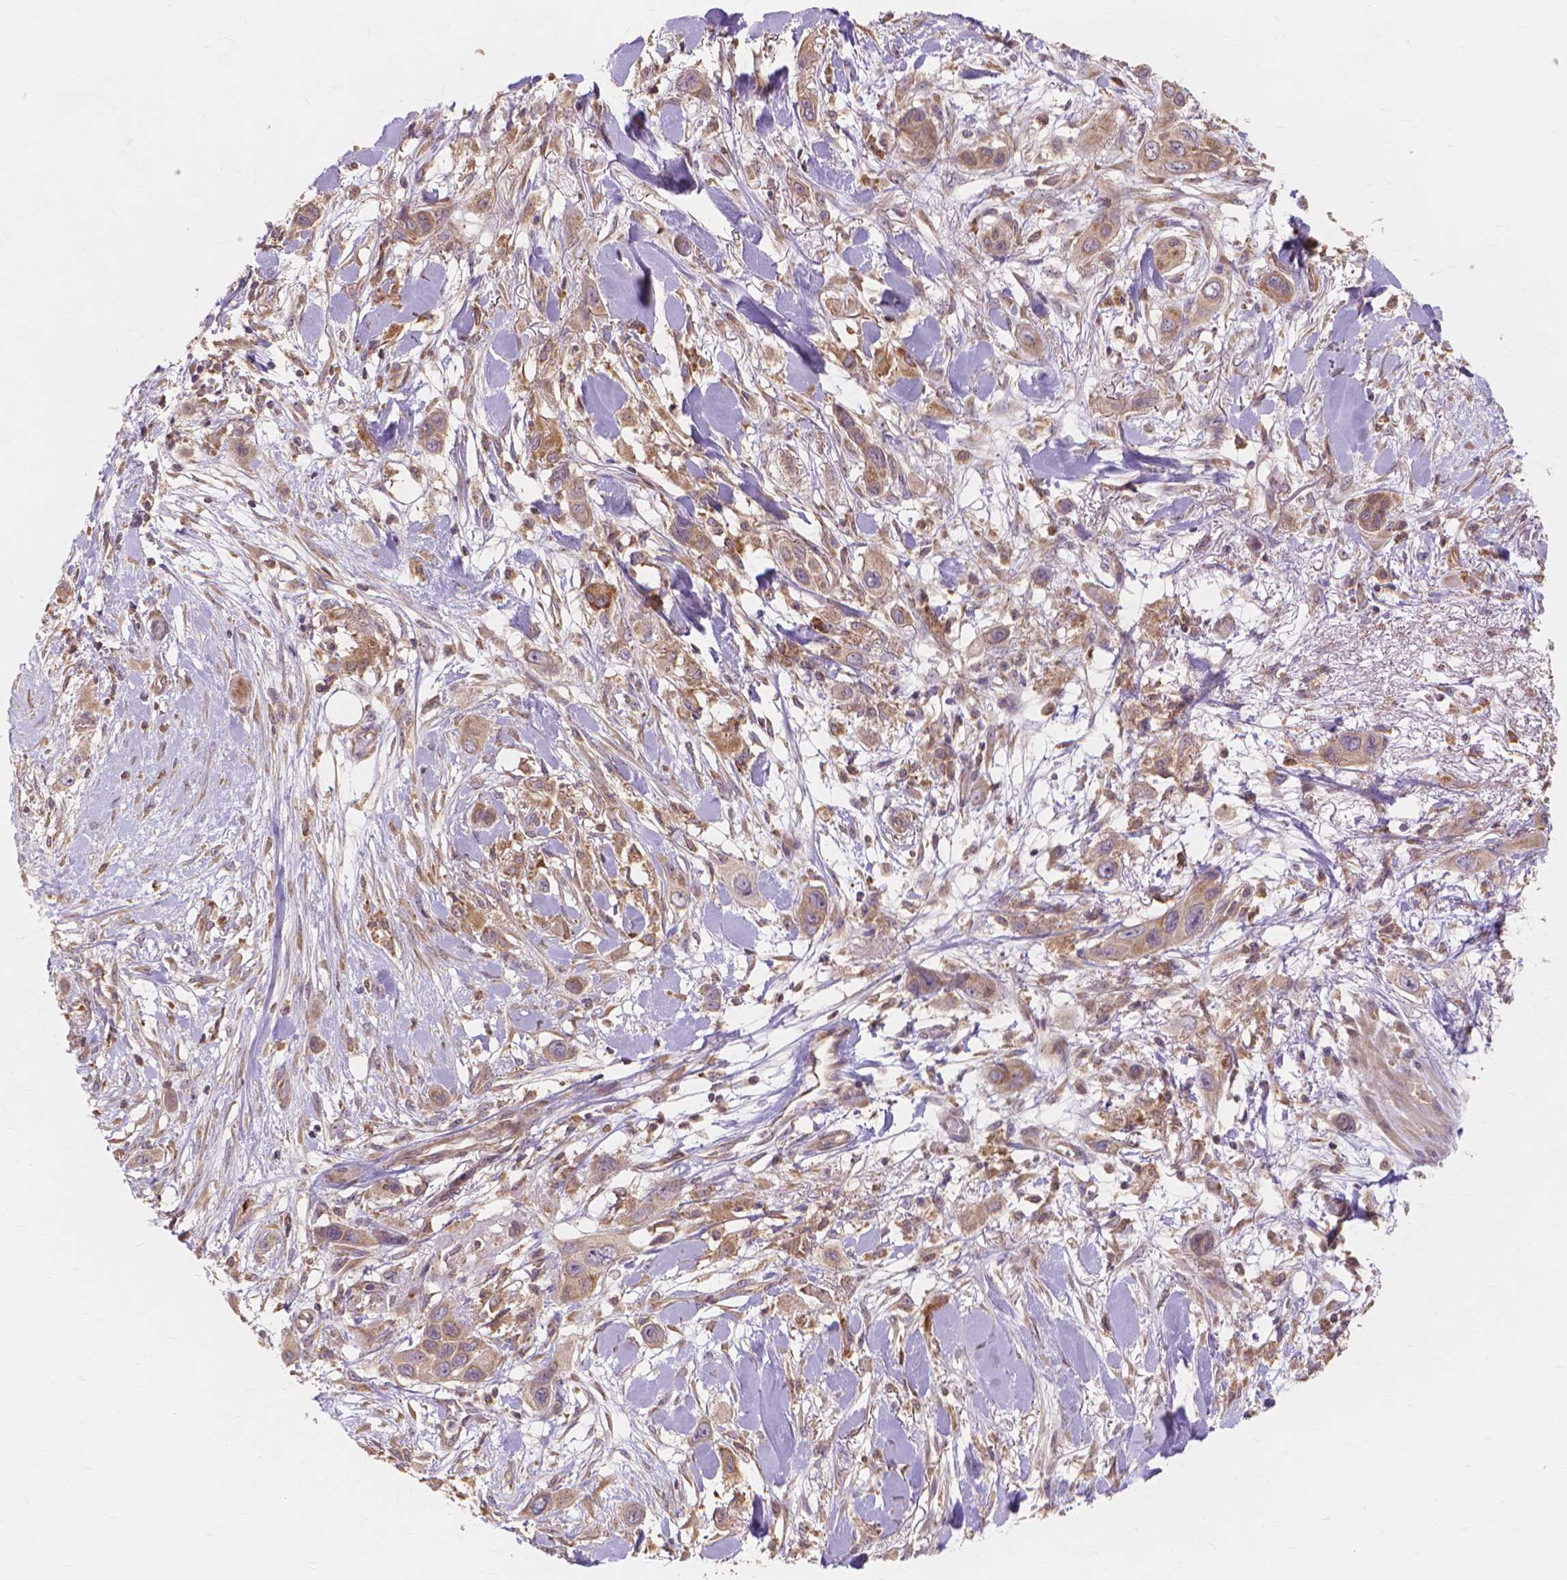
{"staining": {"intensity": "moderate", "quantity": ">75%", "location": "cytoplasmic/membranous"}, "tissue": "skin cancer", "cell_type": "Tumor cells", "image_type": "cancer", "snomed": [{"axis": "morphology", "description": "Squamous cell carcinoma, NOS"}, {"axis": "topography", "description": "Skin"}], "caption": "The immunohistochemical stain shows moderate cytoplasmic/membranous positivity in tumor cells of skin cancer tissue.", "gene": "TAB2", "patient": {"sex": "male", "age": 79}}